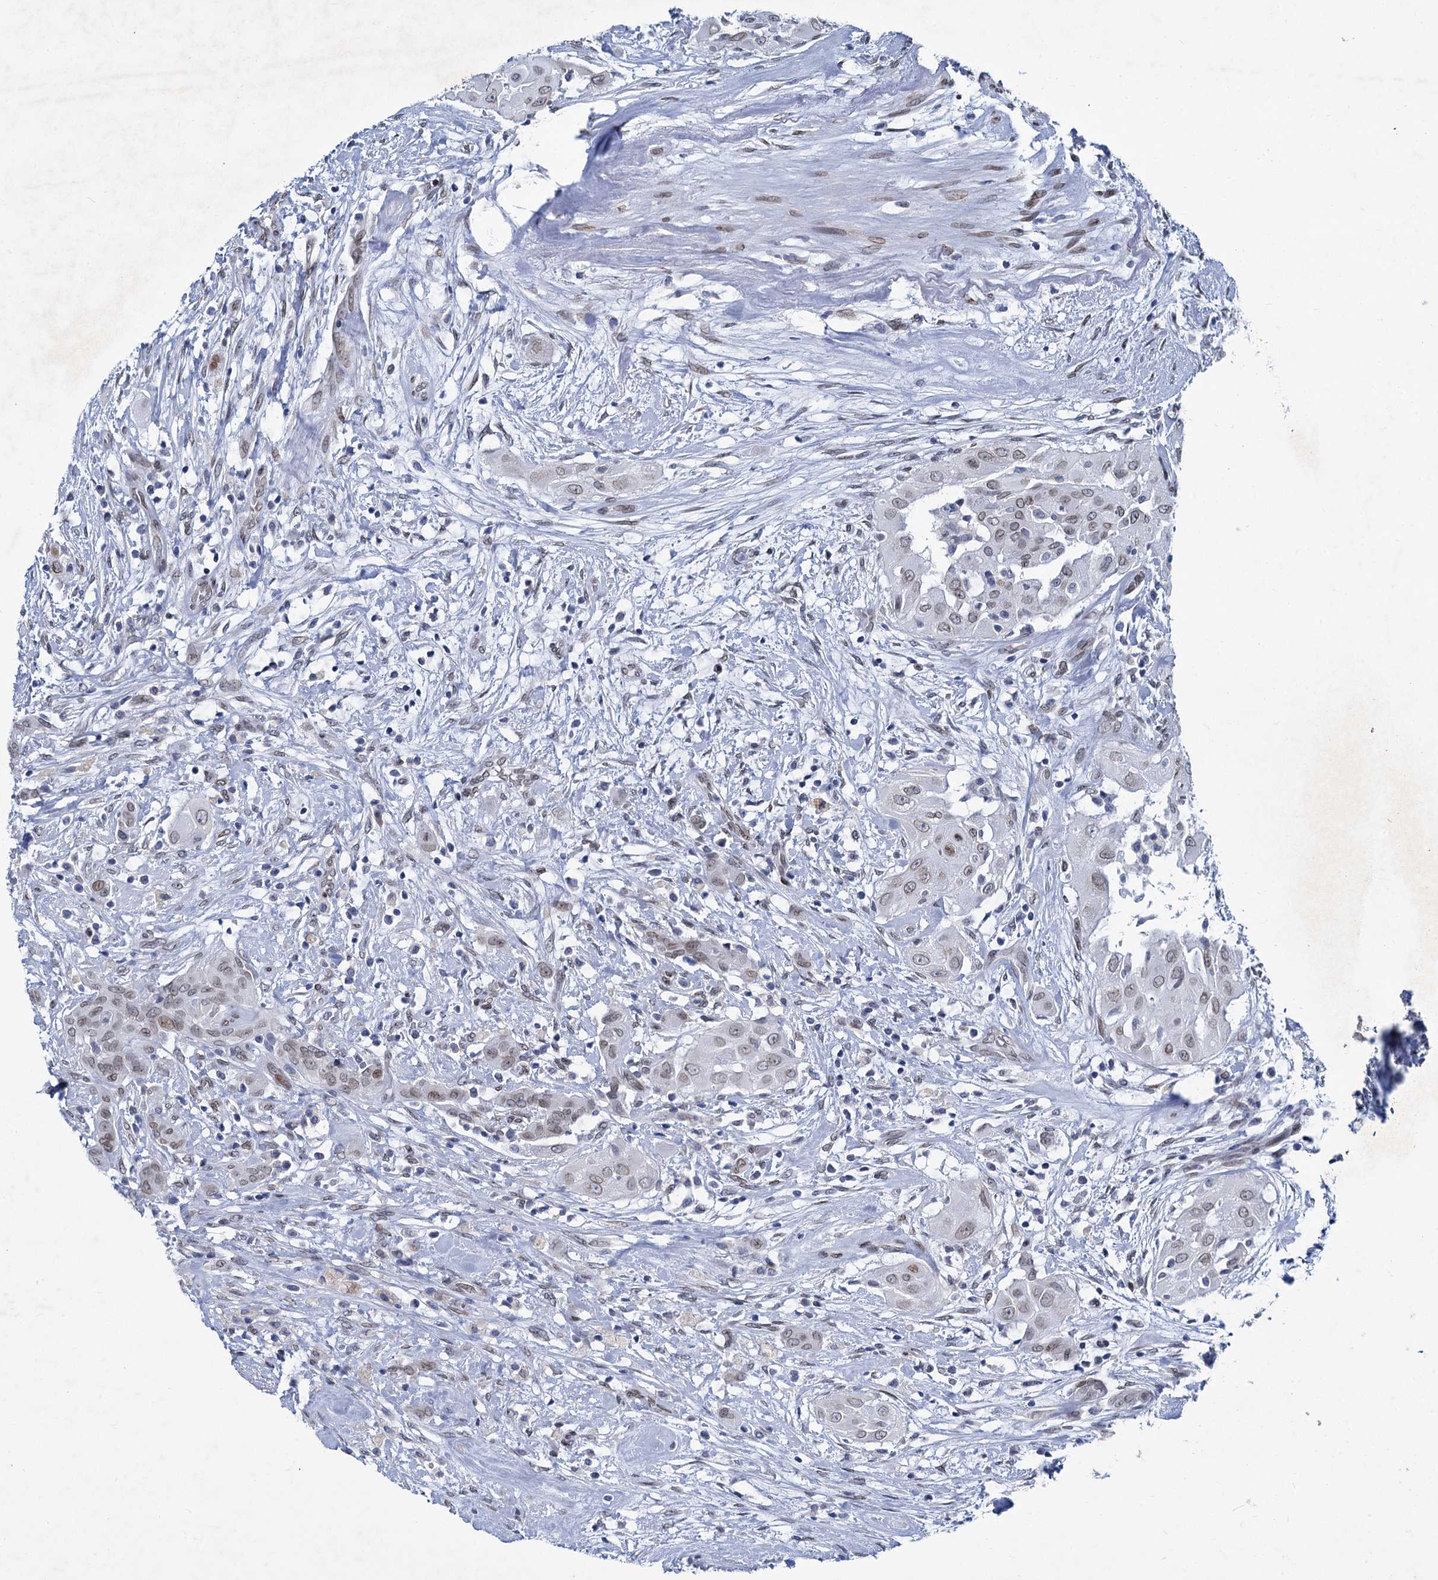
{"staining": {"intensity": "weak", "quantity": "25%-75%", "location": "cytoplasmic/membranous,nuclear"}, "tissue": "thyroid cancer", "cell_type": "Tumor cells", "image_type": "cancer", "snomed": [{"axis": "morphology", "description": "Papillary adenocarcinoma, NOS"}, {"axis": "topography", "description": "Thyroid gland"}], "caption": "Protein analysis of thyroid papillary adenocarcinoma tissue shows weak cytoplasmic/membranous and nuclear staining in approximately 25%-75% of tumor cells.", "gene": "PRSS35", "patient": {"sex": "female", "age": 59}}